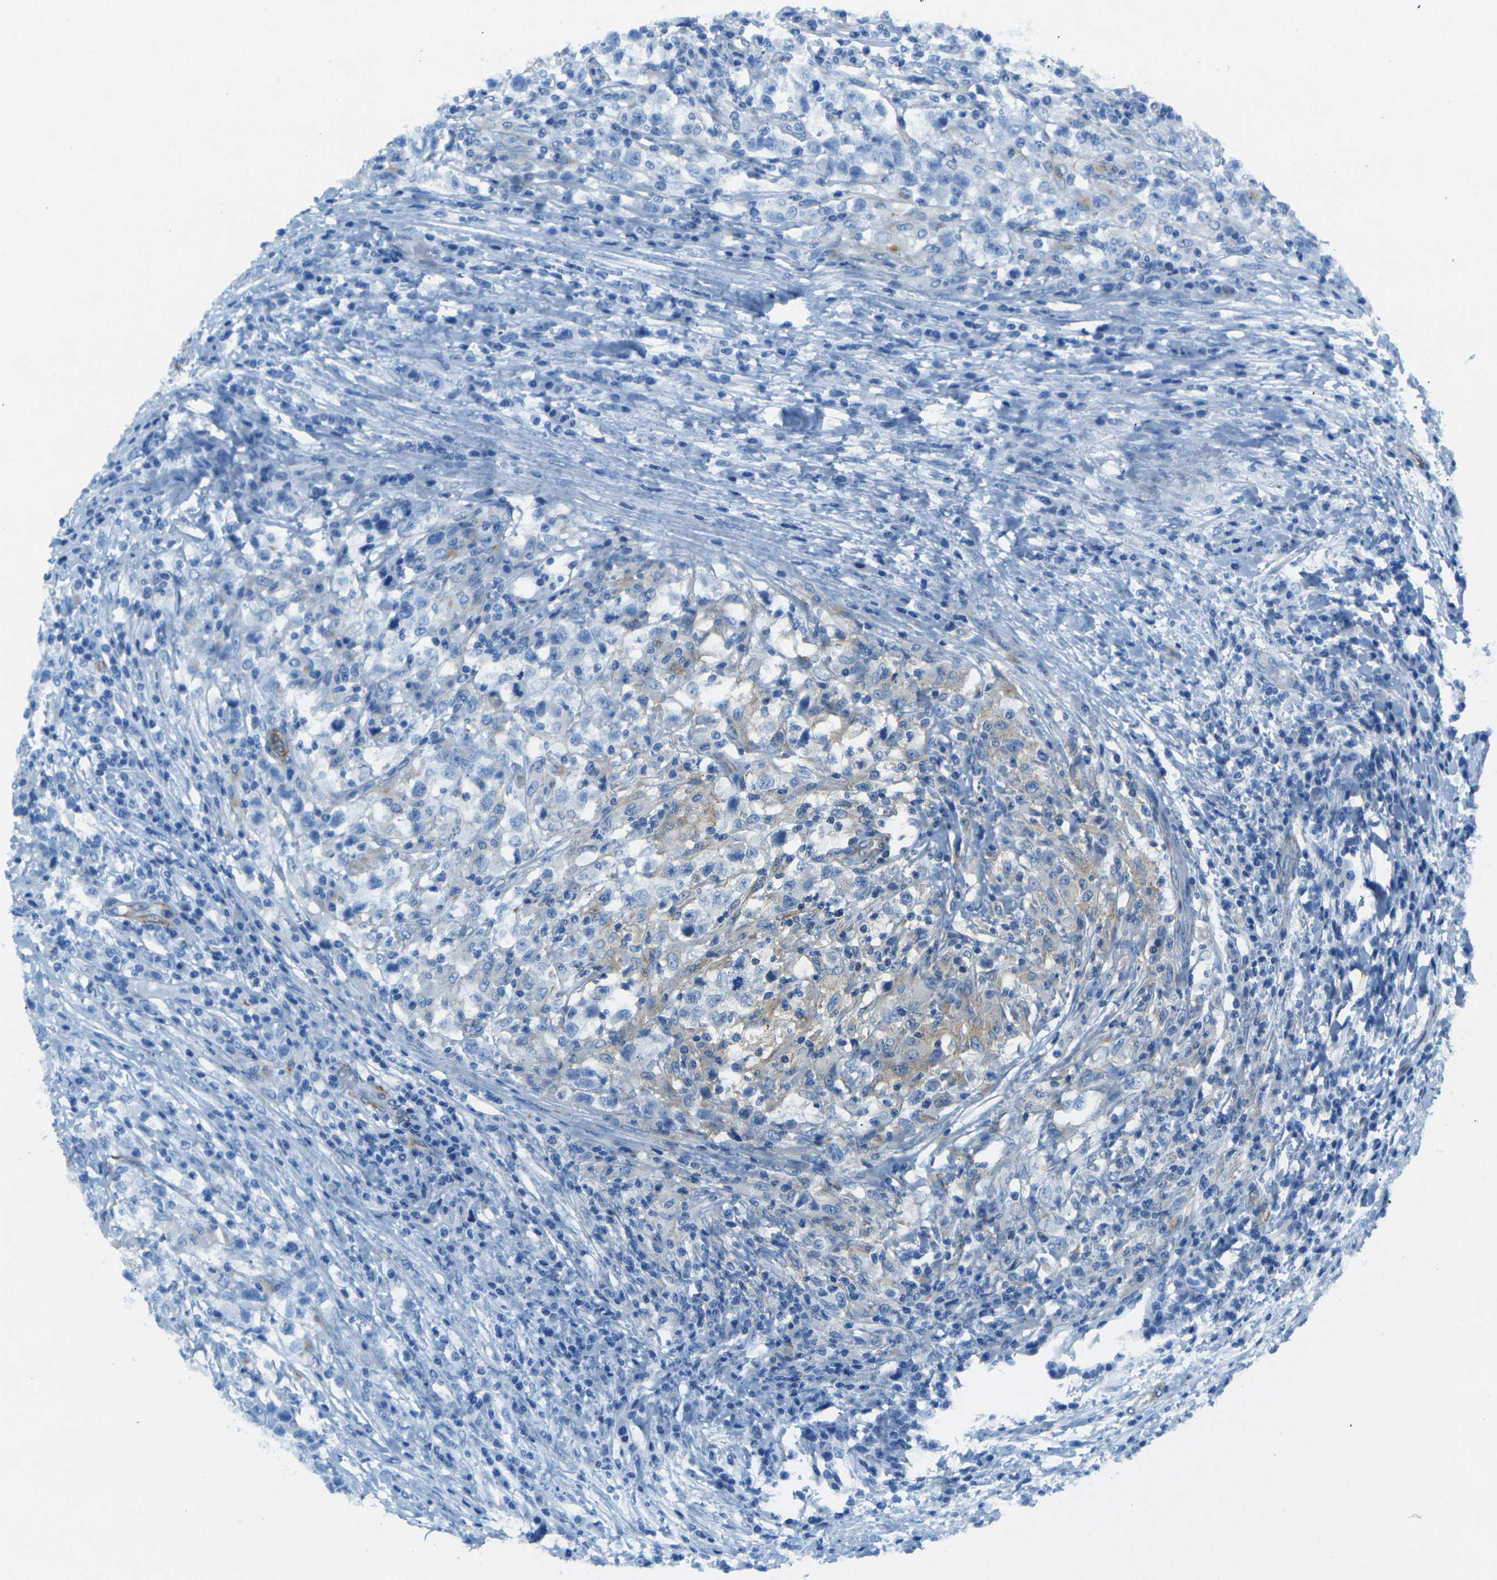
{"staining": {"intensity": "weak", "quantity": "<25%", "location": "cytoplasmic/membranous"}, "tissue": "testis cancer", "cell_type": "Tumor cells", "image_type": "cancer", "snomed": [{"axis": "morphology", "description": "Carcinoma, Embryonal, NOS"}, {"axis": "topography", "description": "Testis"}], "caption": "Tumor cells show no significant staining in testis cancer.", "gene": "SORT1", "patient": {"sex": "male", "age": 21}}